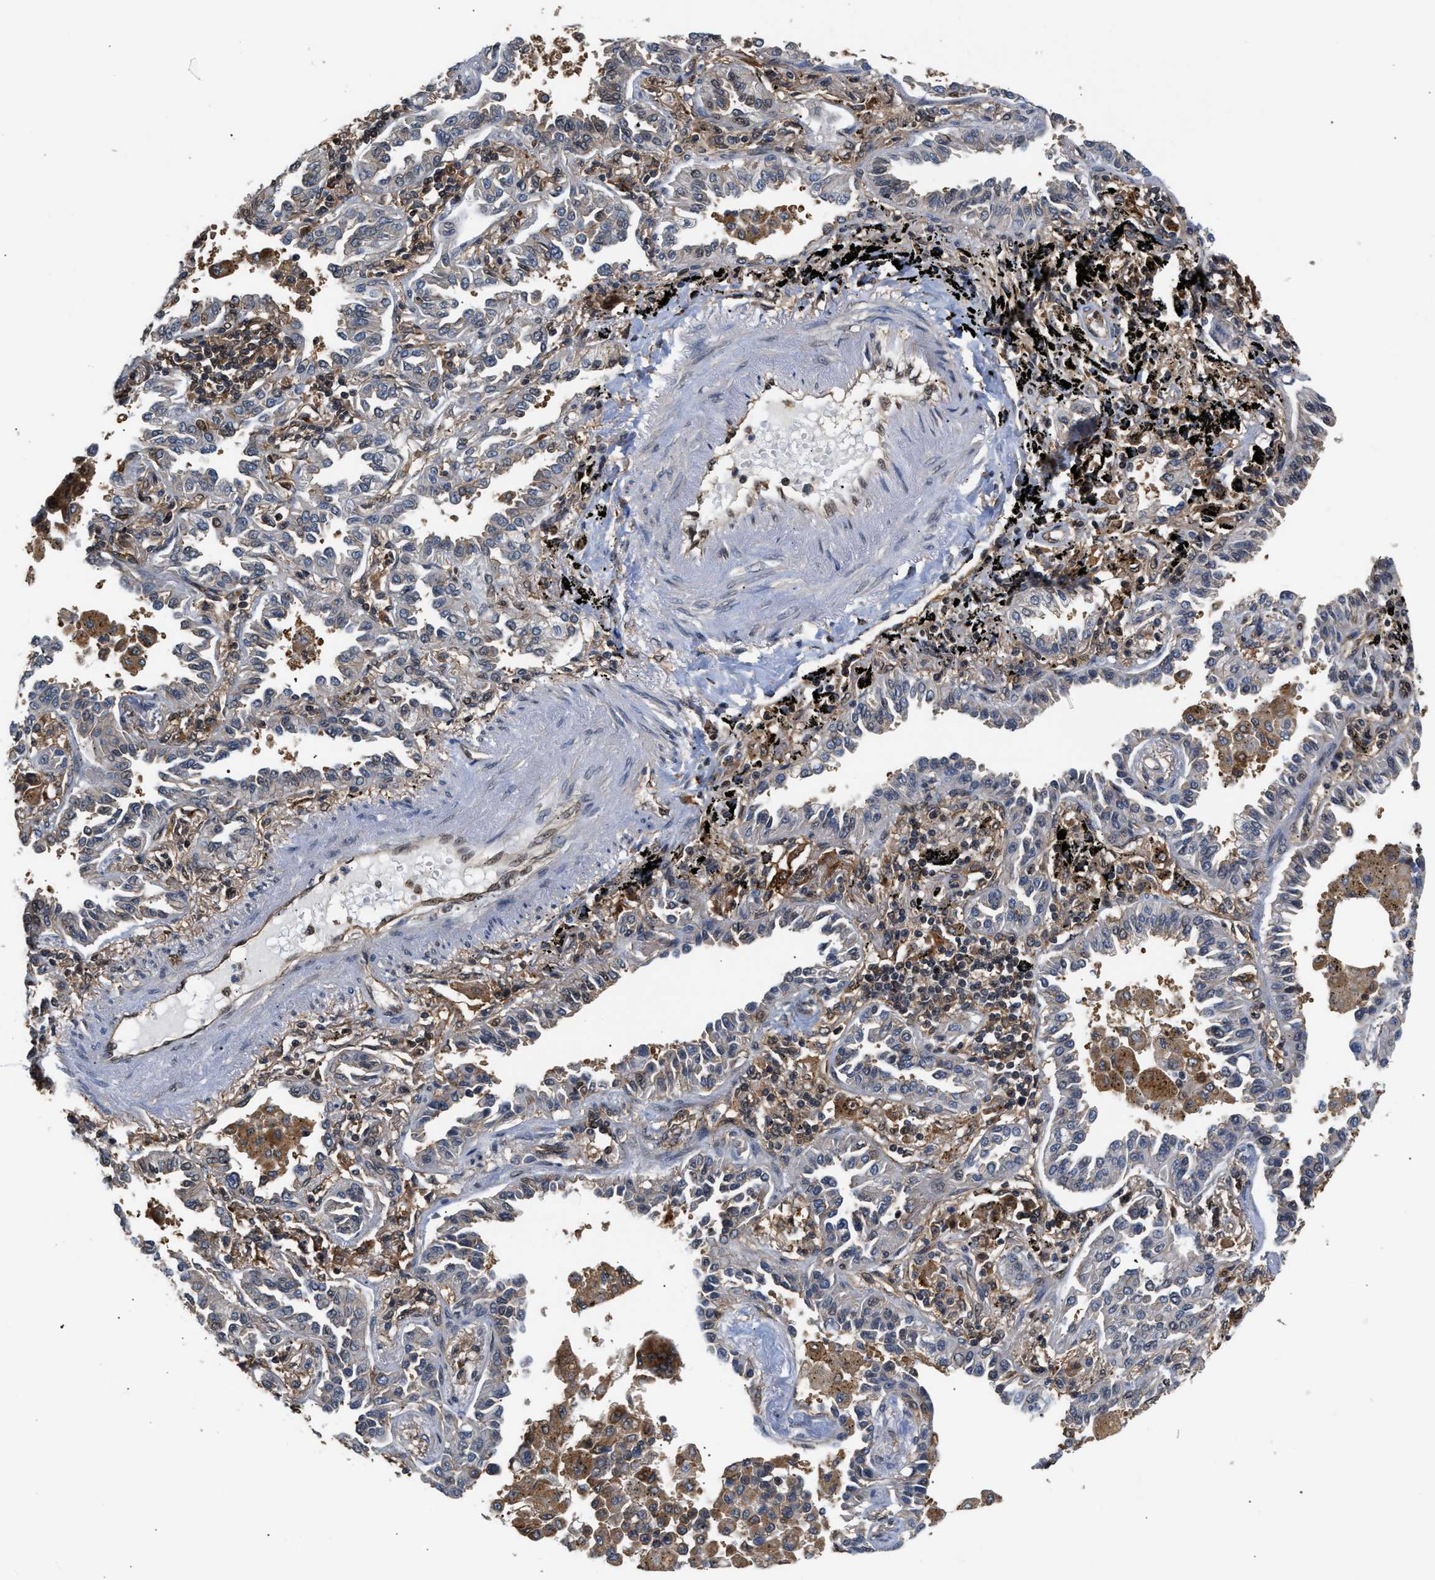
{"staining": {"intensity": "negative", "quantity": "none", "location": "none"}, "tissue": "lung cancer", "cell_type": "Tumor cells", "image_type": "cancer", "snomed": [{"axis": "morphology", "description": "Normal tissue, NOS"}, {"axis": "morphology", "description": "Adenocarcinoma, NOS"}, {"axis": "topography", "description": "Lung"}], "caption": "This is an immunohistochemistry photomicrograph of lung cancer (adenocarcinoma). There is no expression in tumor cells.", "gene": "SCAI", "patient": {"sex": "male", "age": 59}}